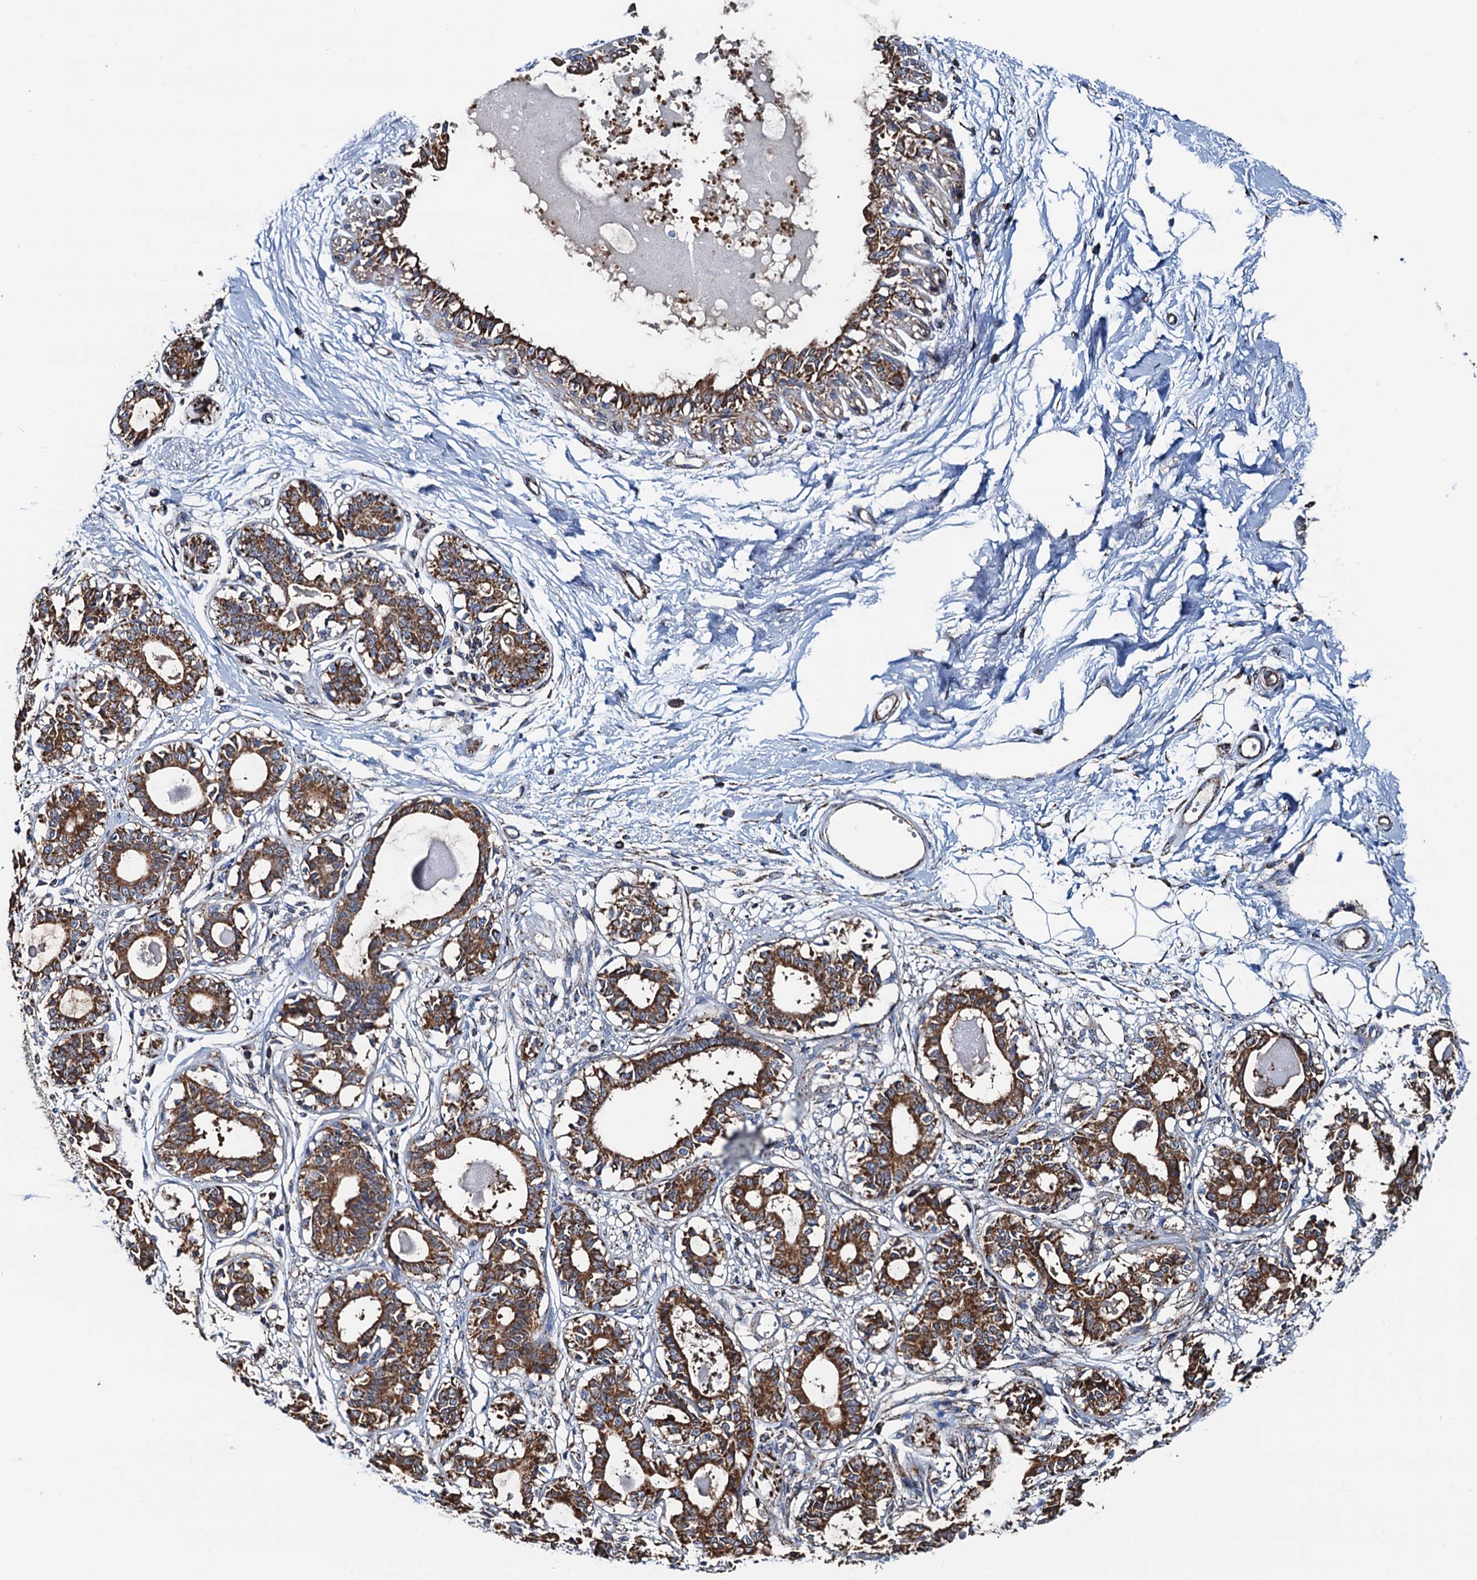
{"staining": {"intensity": "moderate", "quantity": ">75%", "location": "cytoplasmic/membranous"}, "tissue": "breast", "cell_type": "Adipocytes", "image_type": "normal", "snomed": [{"axis": "morphology", "description": "Normal tissue, NOS"}, {"axis": "topography", "description": "Breast"}], "caption": "An image showing moderate cytoplasmic/membranous expression in about >75% of adipocytes in normal breast, as visualized by brown immunohistochemical staining.", "gene": "AAGAB", "patient": {"sex": "female", "age": 45}}